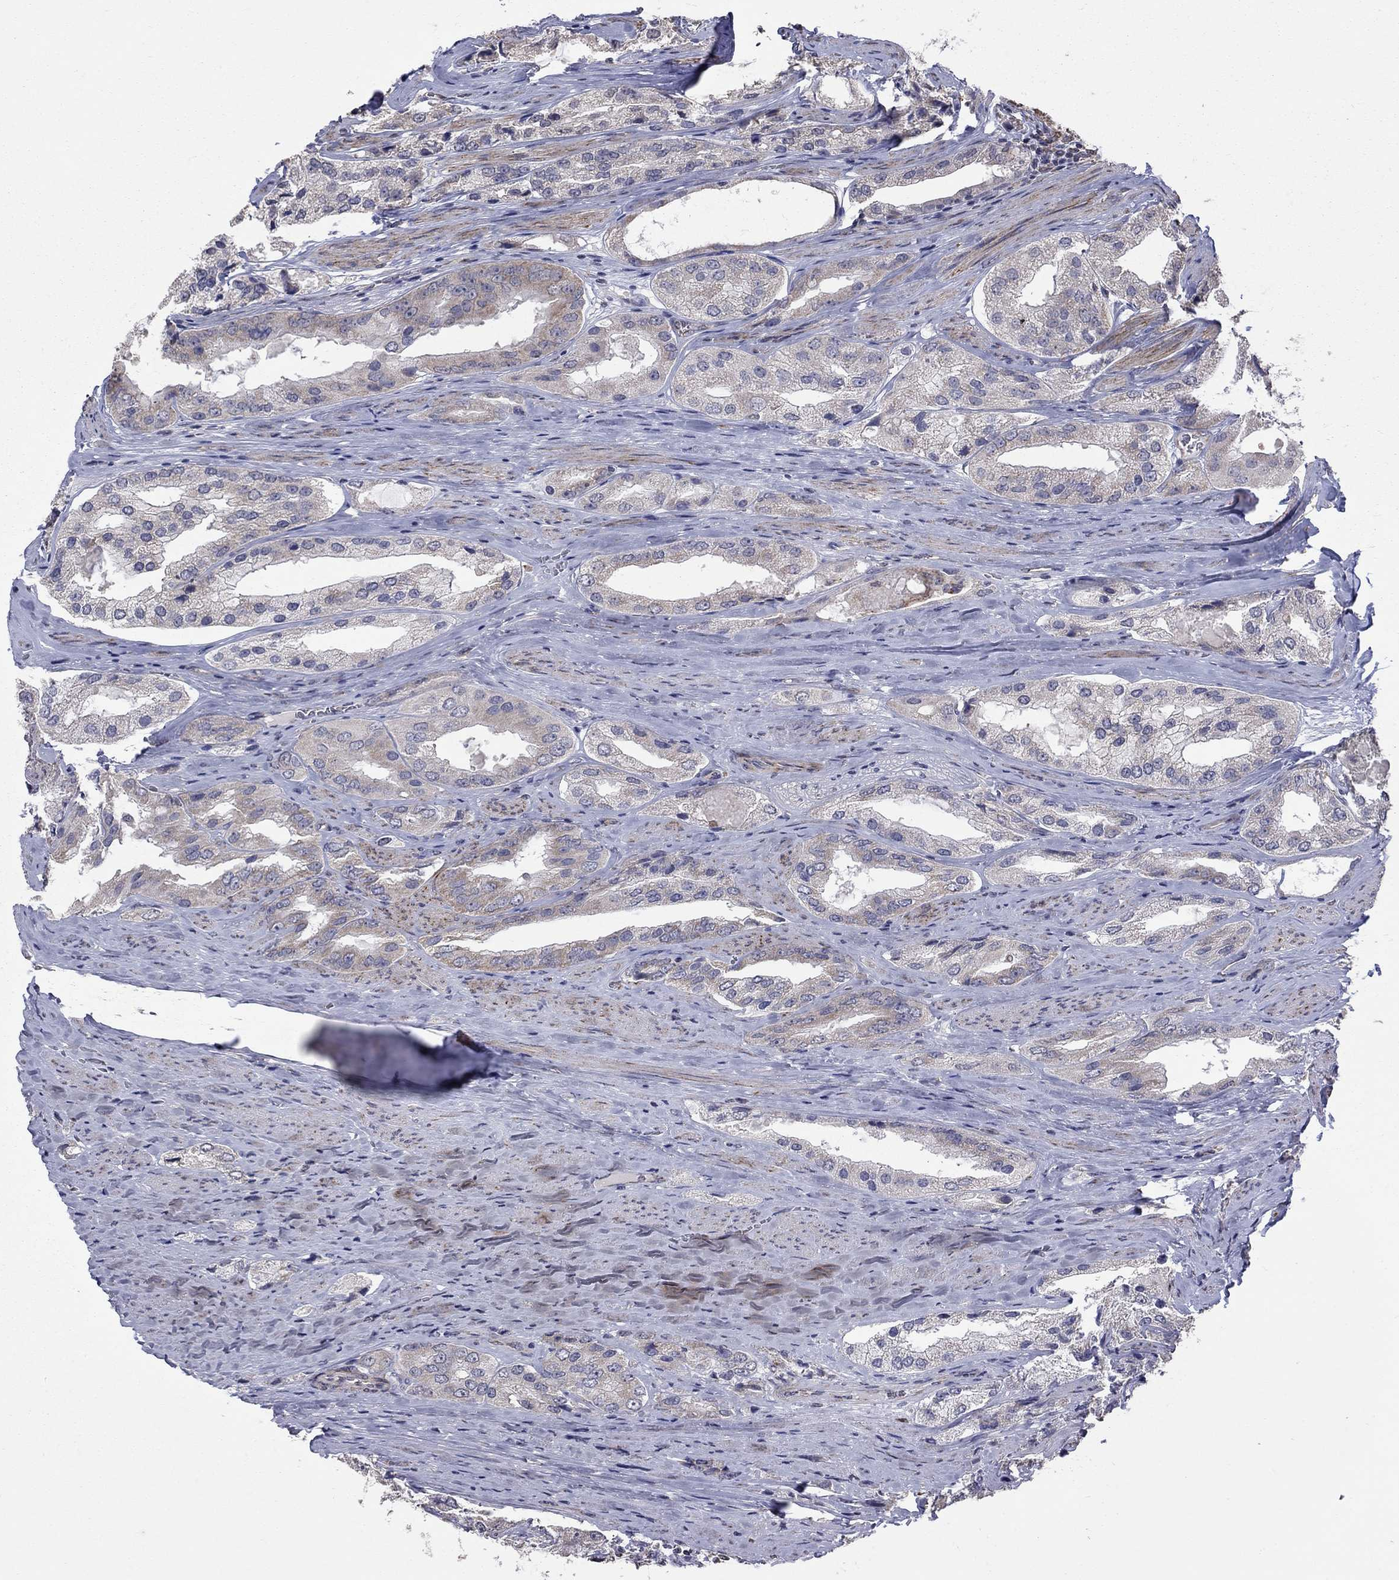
{"staining": {"intensity": "moderate", "quantity": "<25%", "location": "cytoplasmic/membranous"}, "tissue": "prostate cancer", "cell_type": "Tumor cells", "image_type": "cancer", "snomed": [{"axis": "morphology", "description": "Adenocarcinoma, Low grade"}, {"axis": "topography", "description": "Prostate"}], "caption": "Immunohistochemical staining of human prostate cancer (low-grade adenocarcinoma) reveals low levels of moderate cytoplasmic/membranous staining in about <25% of tumor cells.", "gene": "NDUFB1", "patient": {"sex": "male", "age": 69}}